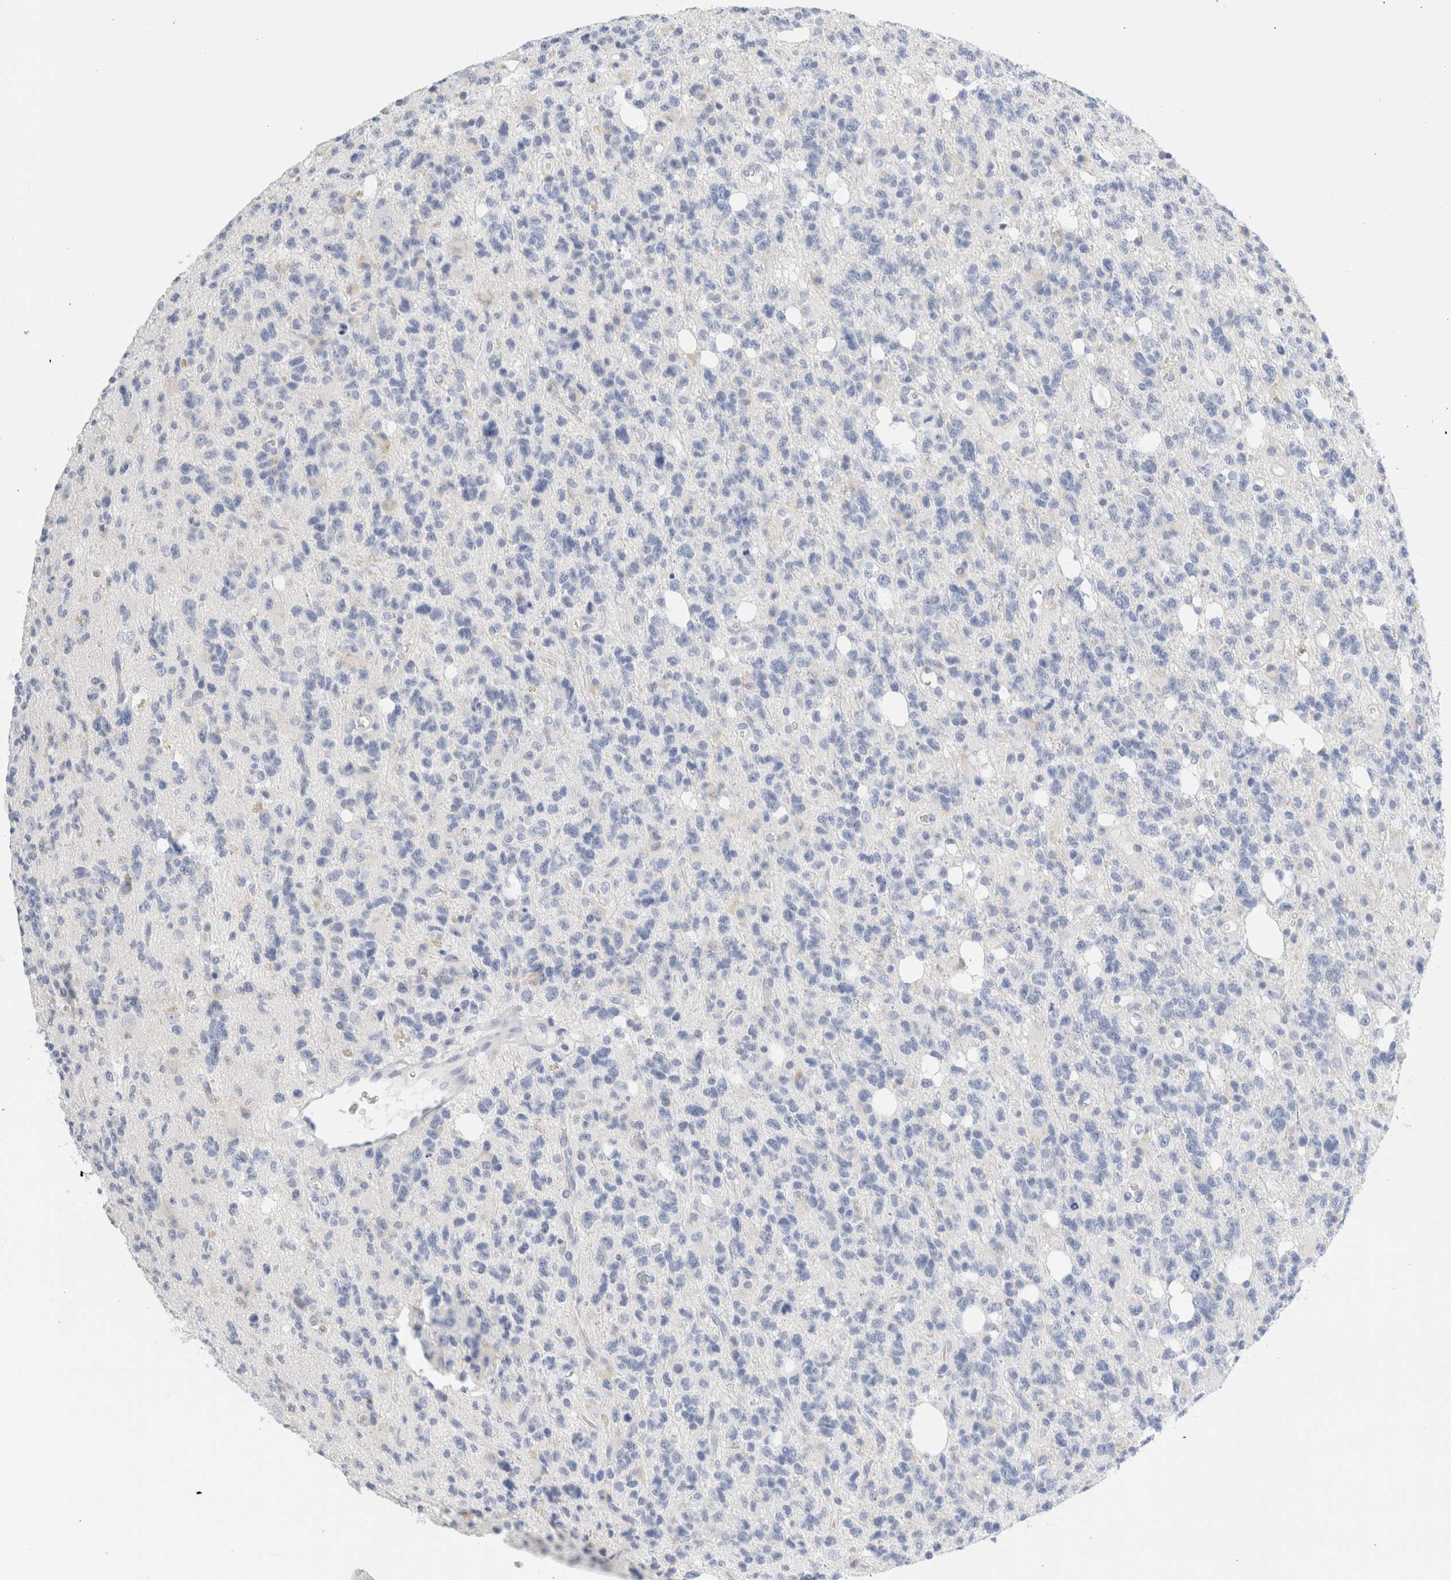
{"staining": {"intensity": "negative", "quantity": "none", "location": "none"}, "tissue": "glioma", "cell_type": "Tumor cells", "image_type": "cancer", "snomed": [{"axis": "morphology", "description": "Glioma, malignant, High grade"}, {"axis": "topography", "description": "Brain"}], "caption": "Glioma stained for a protein using immunohistochemistry (IHC) demonstrates no staining tumor cells.", "gene": "ARG1", "patient": {"sex": "female", "age": 62}}